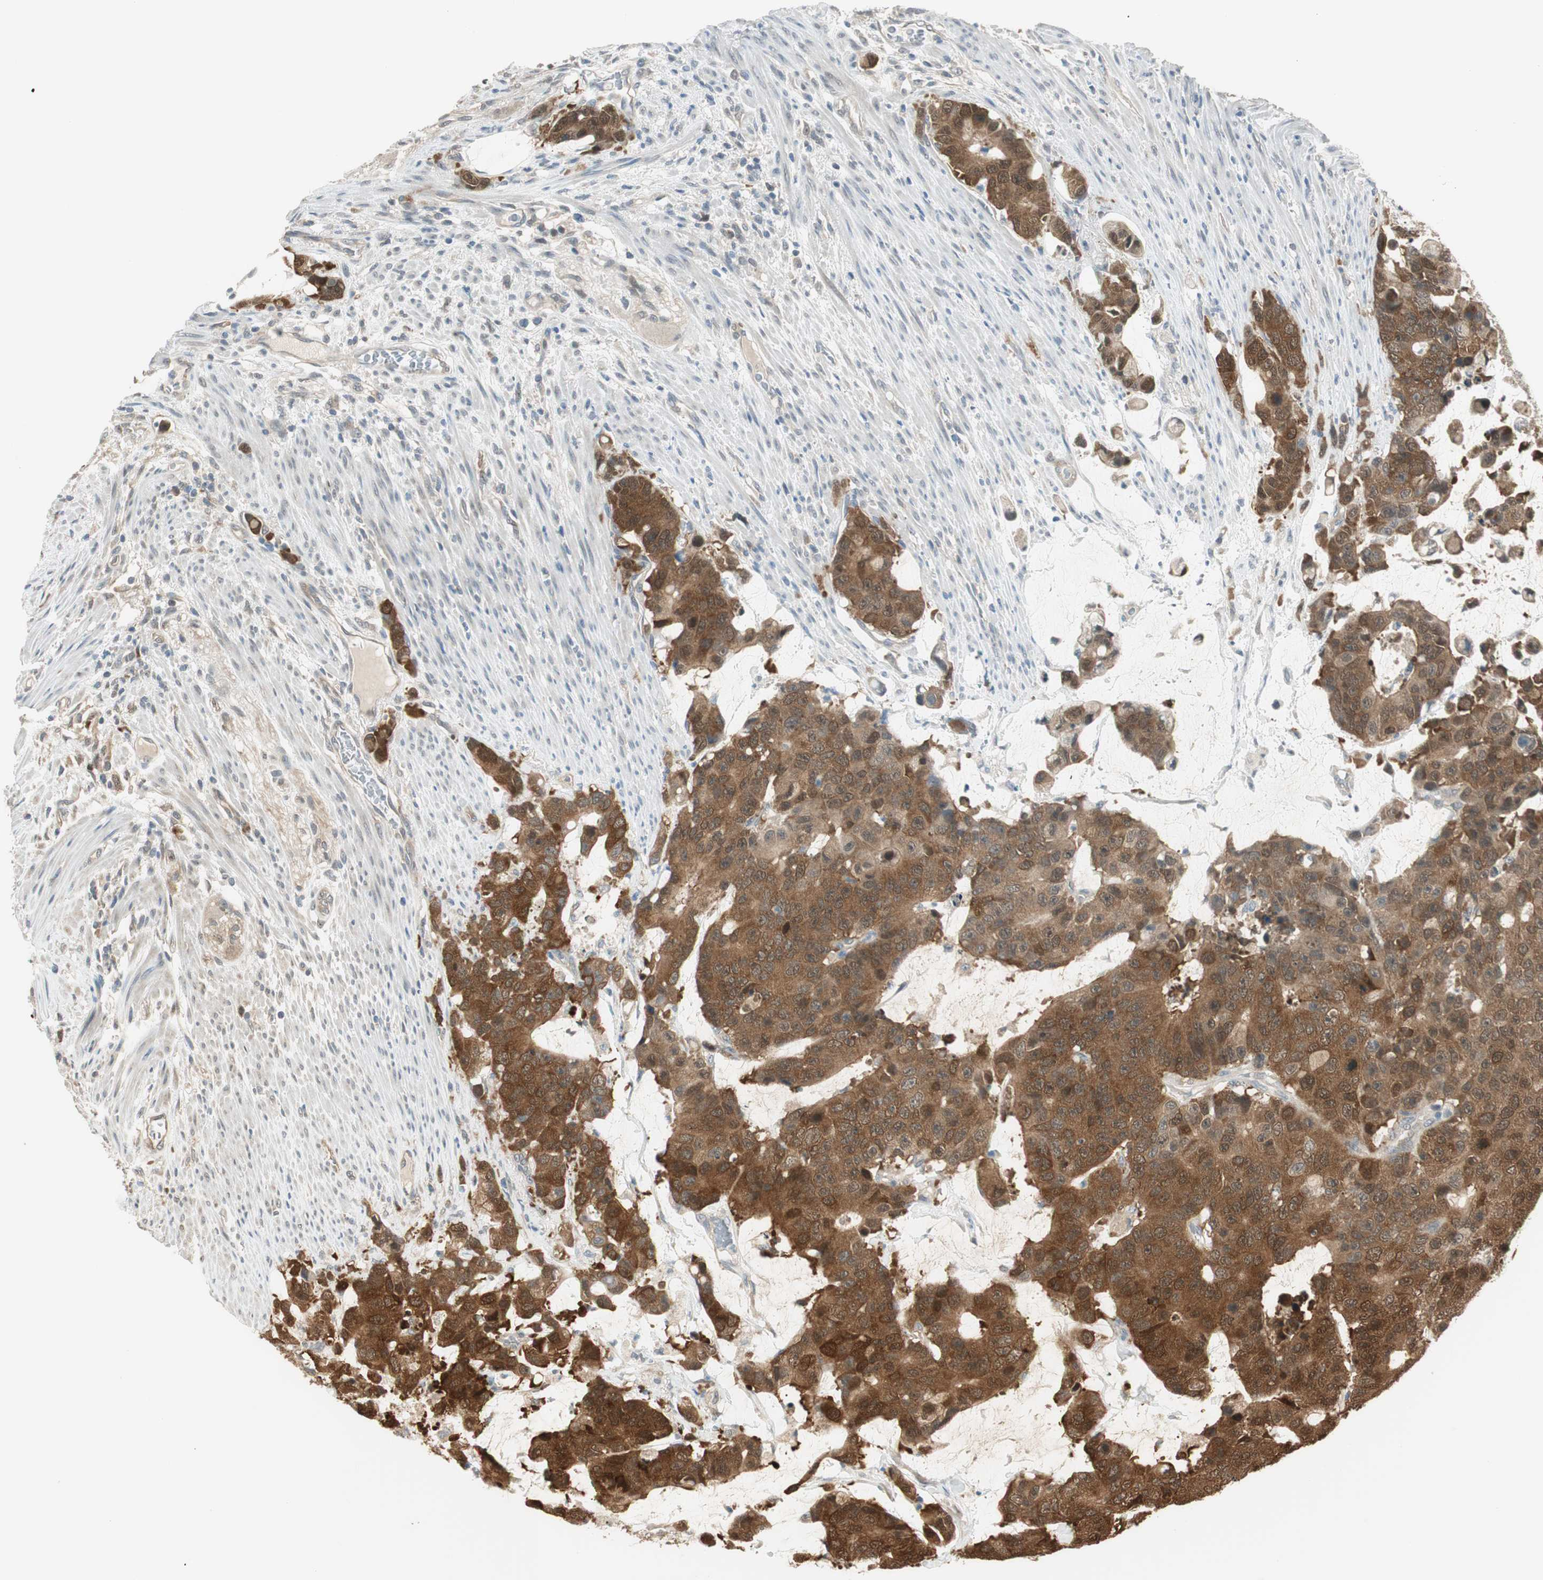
{"staining": {"intensity": "moderate", "quantity": "<25%", "location": "cytoplasmic/membranous"}, "tissue": "colorectal cancer", "cell_type": "Tumor cells", "image_type": "cancer", "snomed": [{"axis": "morphology", "description": "Adenocarcinoma, NOS"}, {"axis": "topography", "description": "Colon"}], "caption": "Brown immunohistochemical staining in human colorectal adenocarcinoma demonstrates moderate cytoplasmic/membranous positivity in about <25% of tumor cells.", "gene": "IPO5", "patient": {"sex": "female", "age": 86}}